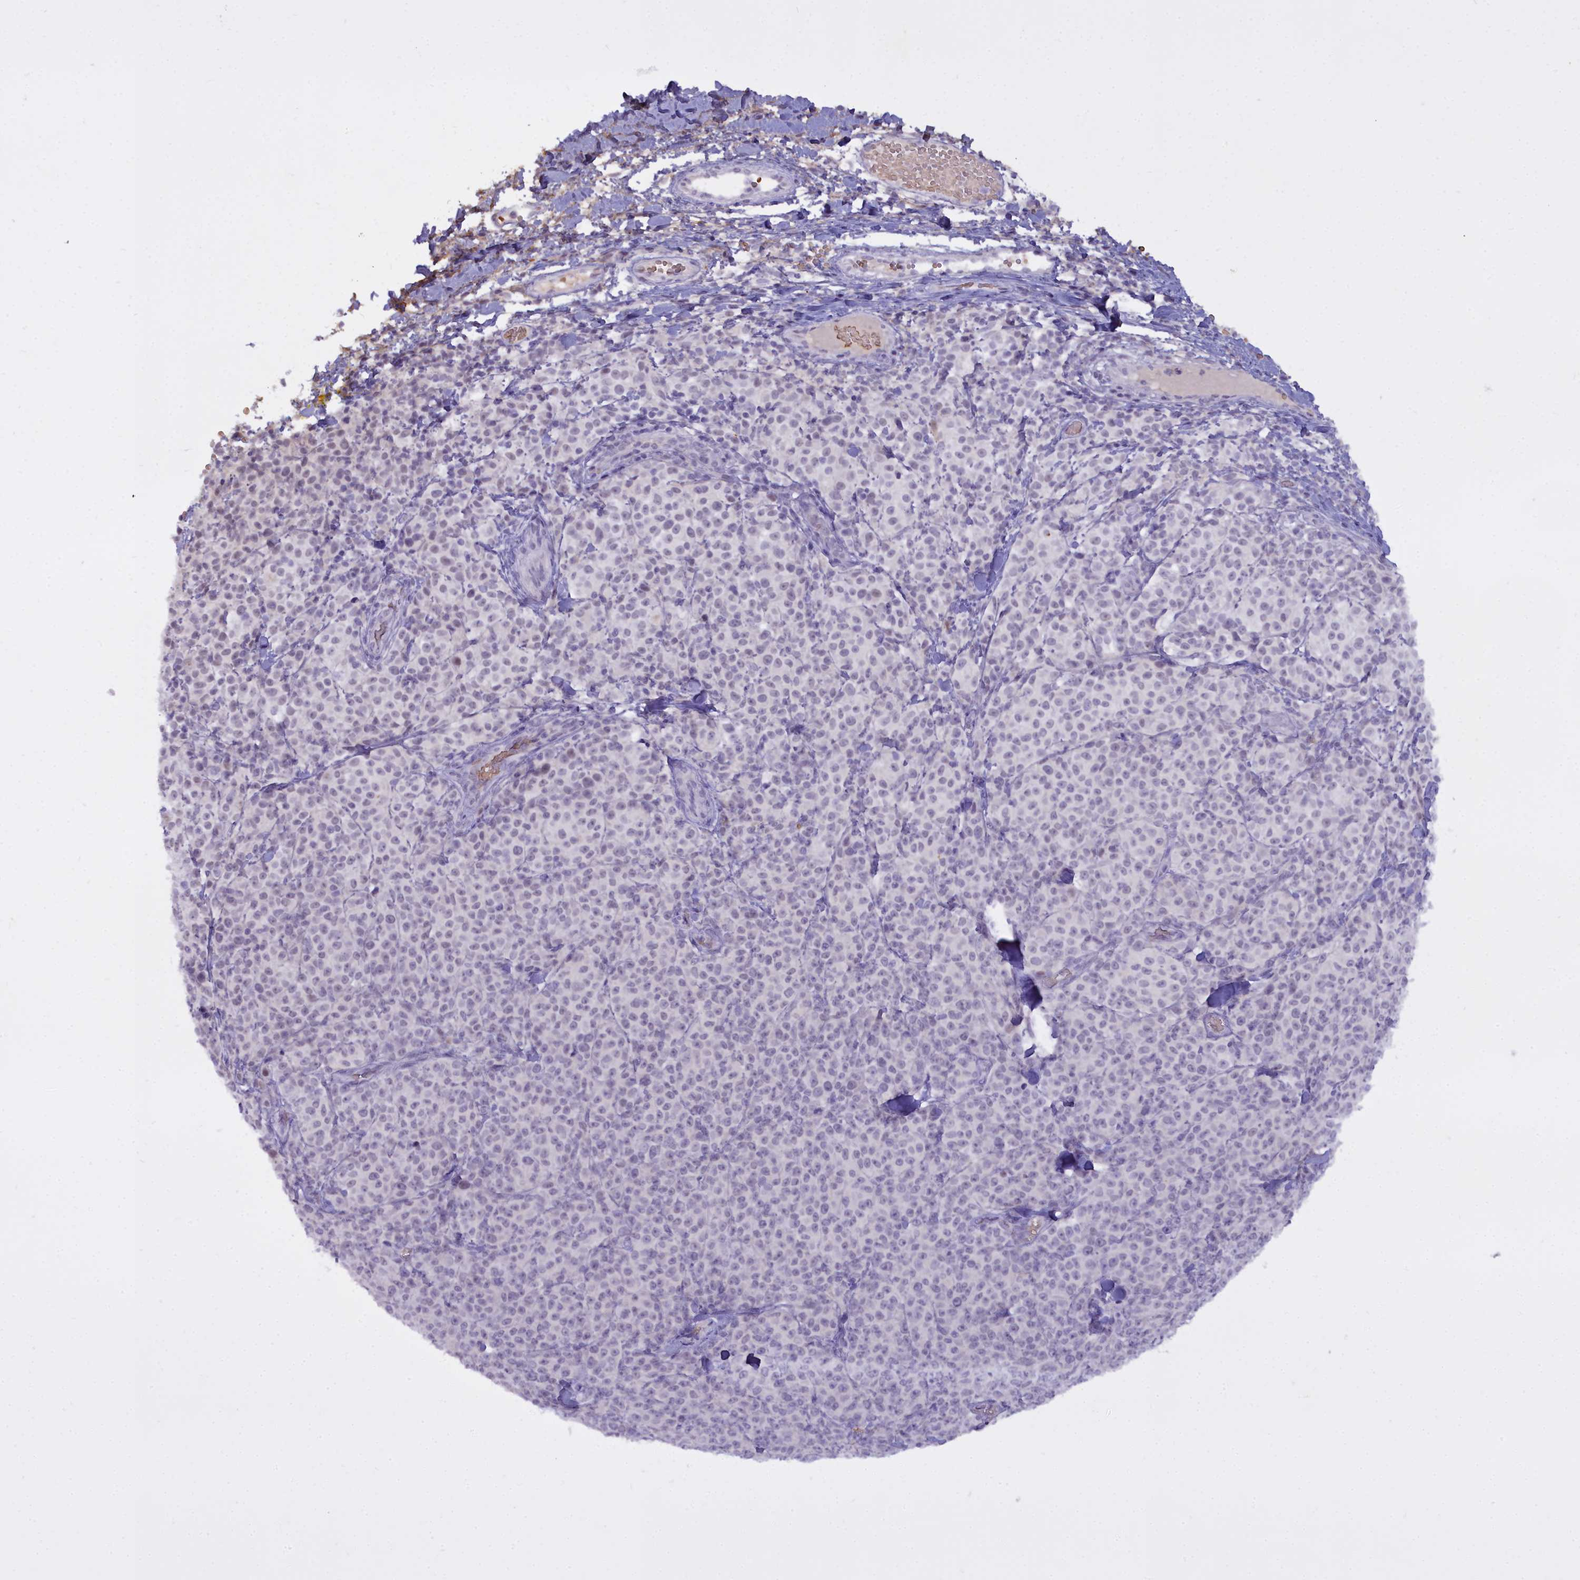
{"staining": {"intensity": "negative", "quantity": "none", "location": "none"}, "tissue": "melanoma", "cell_type": "Tumor cells", "image_type": "cancer", "snomed": [{"axis": "morphology", "description": "Normal tissue, NOS"}, {"axis": "morphology", "description": "Malignant melanoma, NOS"}, {"axis": "topography", "description": "Skin"}], "caption": "The image exhibits no significant staining in tumor cells of malignant melanoma.", "gene": "OSTN", "patient": {"sex": "female", "age": 34}}